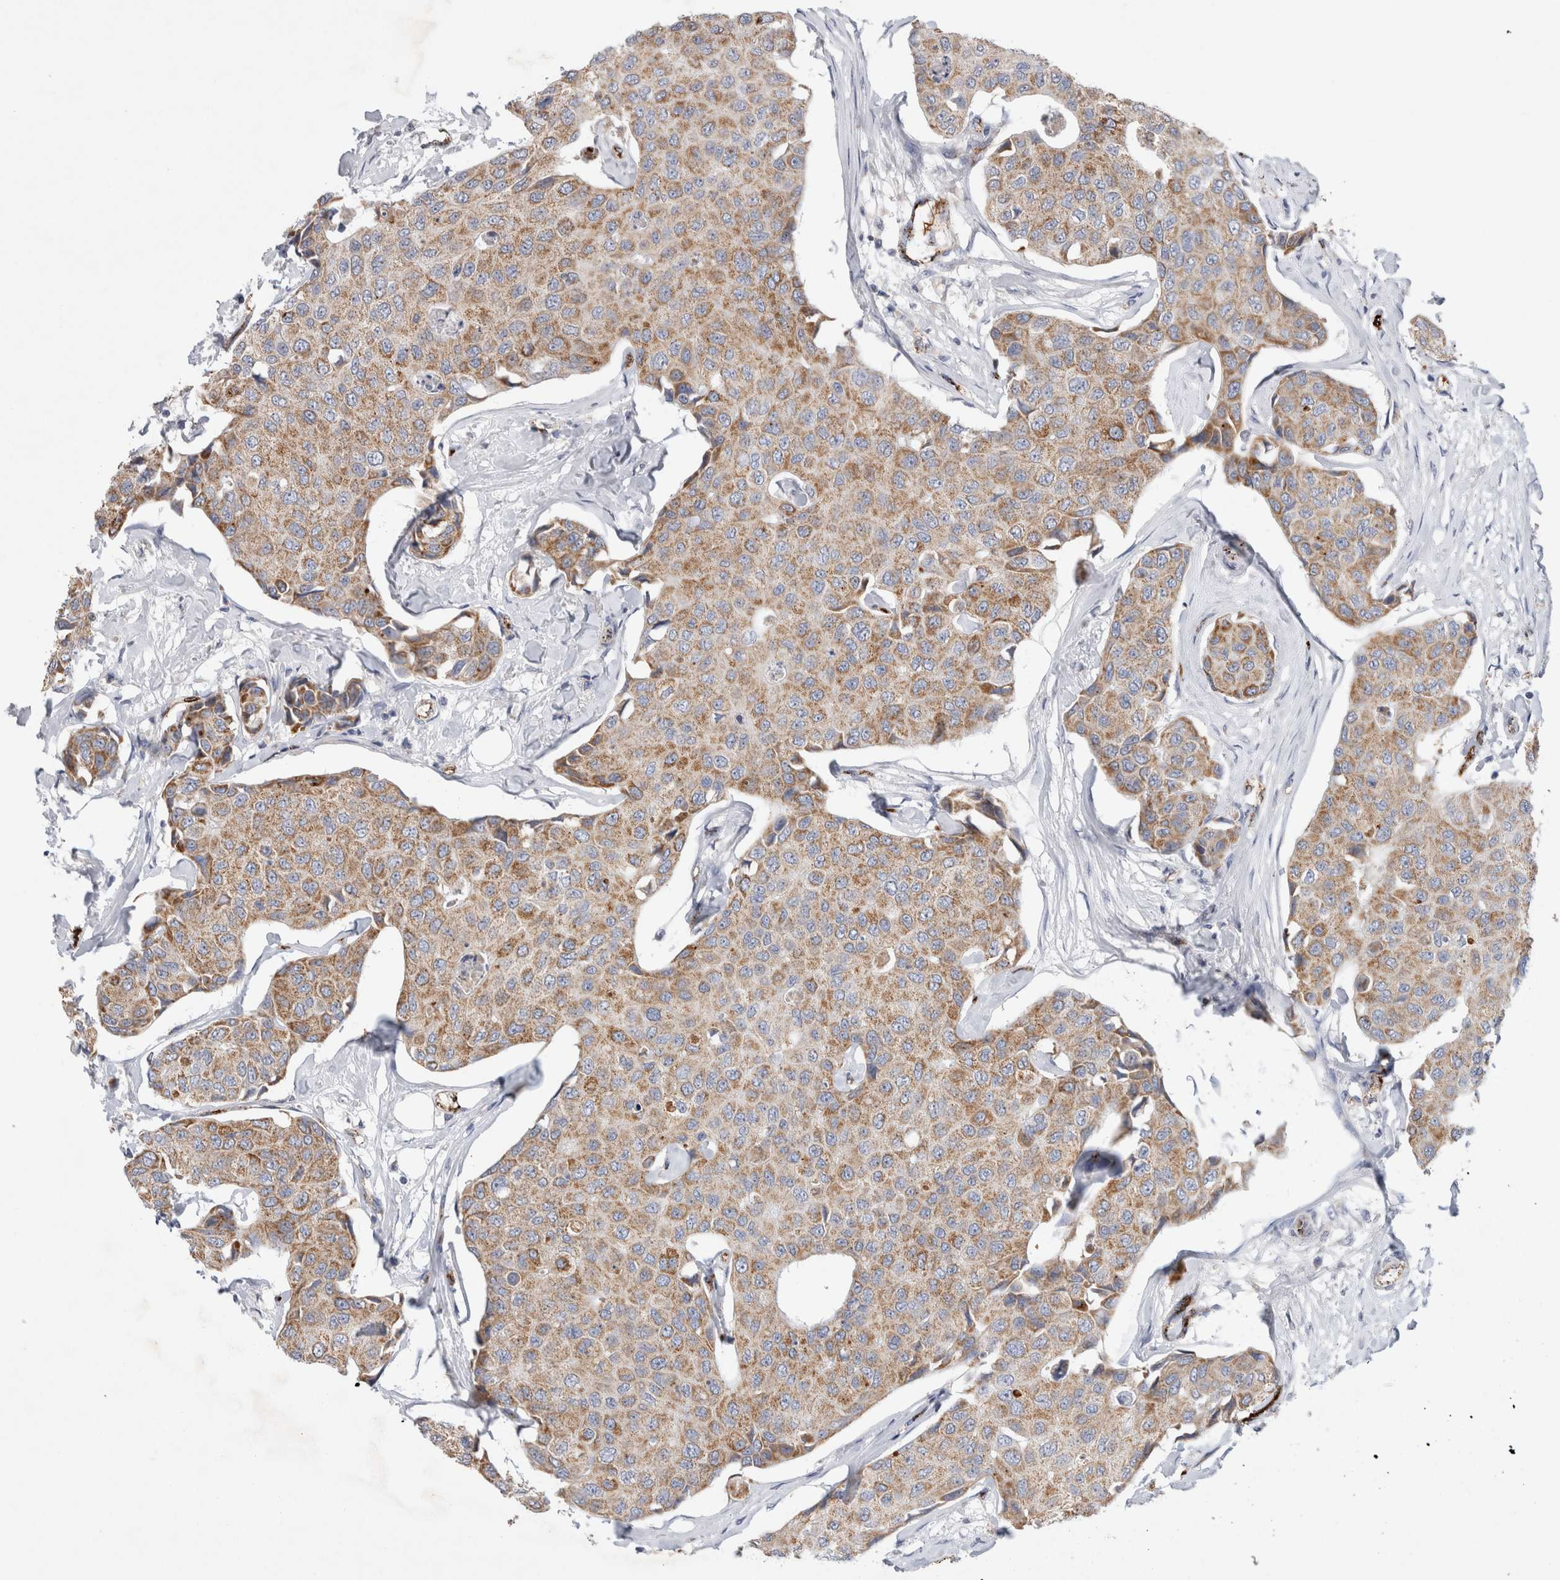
{"staining": {"intensity": "moderate", "quantity": ">75%", "location": "cytoplasmic/membranous"}, "tissue": "breast cancer", "cell_type": "Tumor cells", "image_type": "cancer", "snomed": [{"axis": "morphology", "description": "Duct carcinoma"}, {"axis": "topography", "description": "Breast"}], "caption": "This micrograph reveals IHC staining of human breast cancer (infiltrating ductal carcinoma), with medium moderate cytoplasmic/membranous expression in approximately >75% of tumor cells.", "gene": "IARS2", "patient": {"sex": "female", "age": 80}}